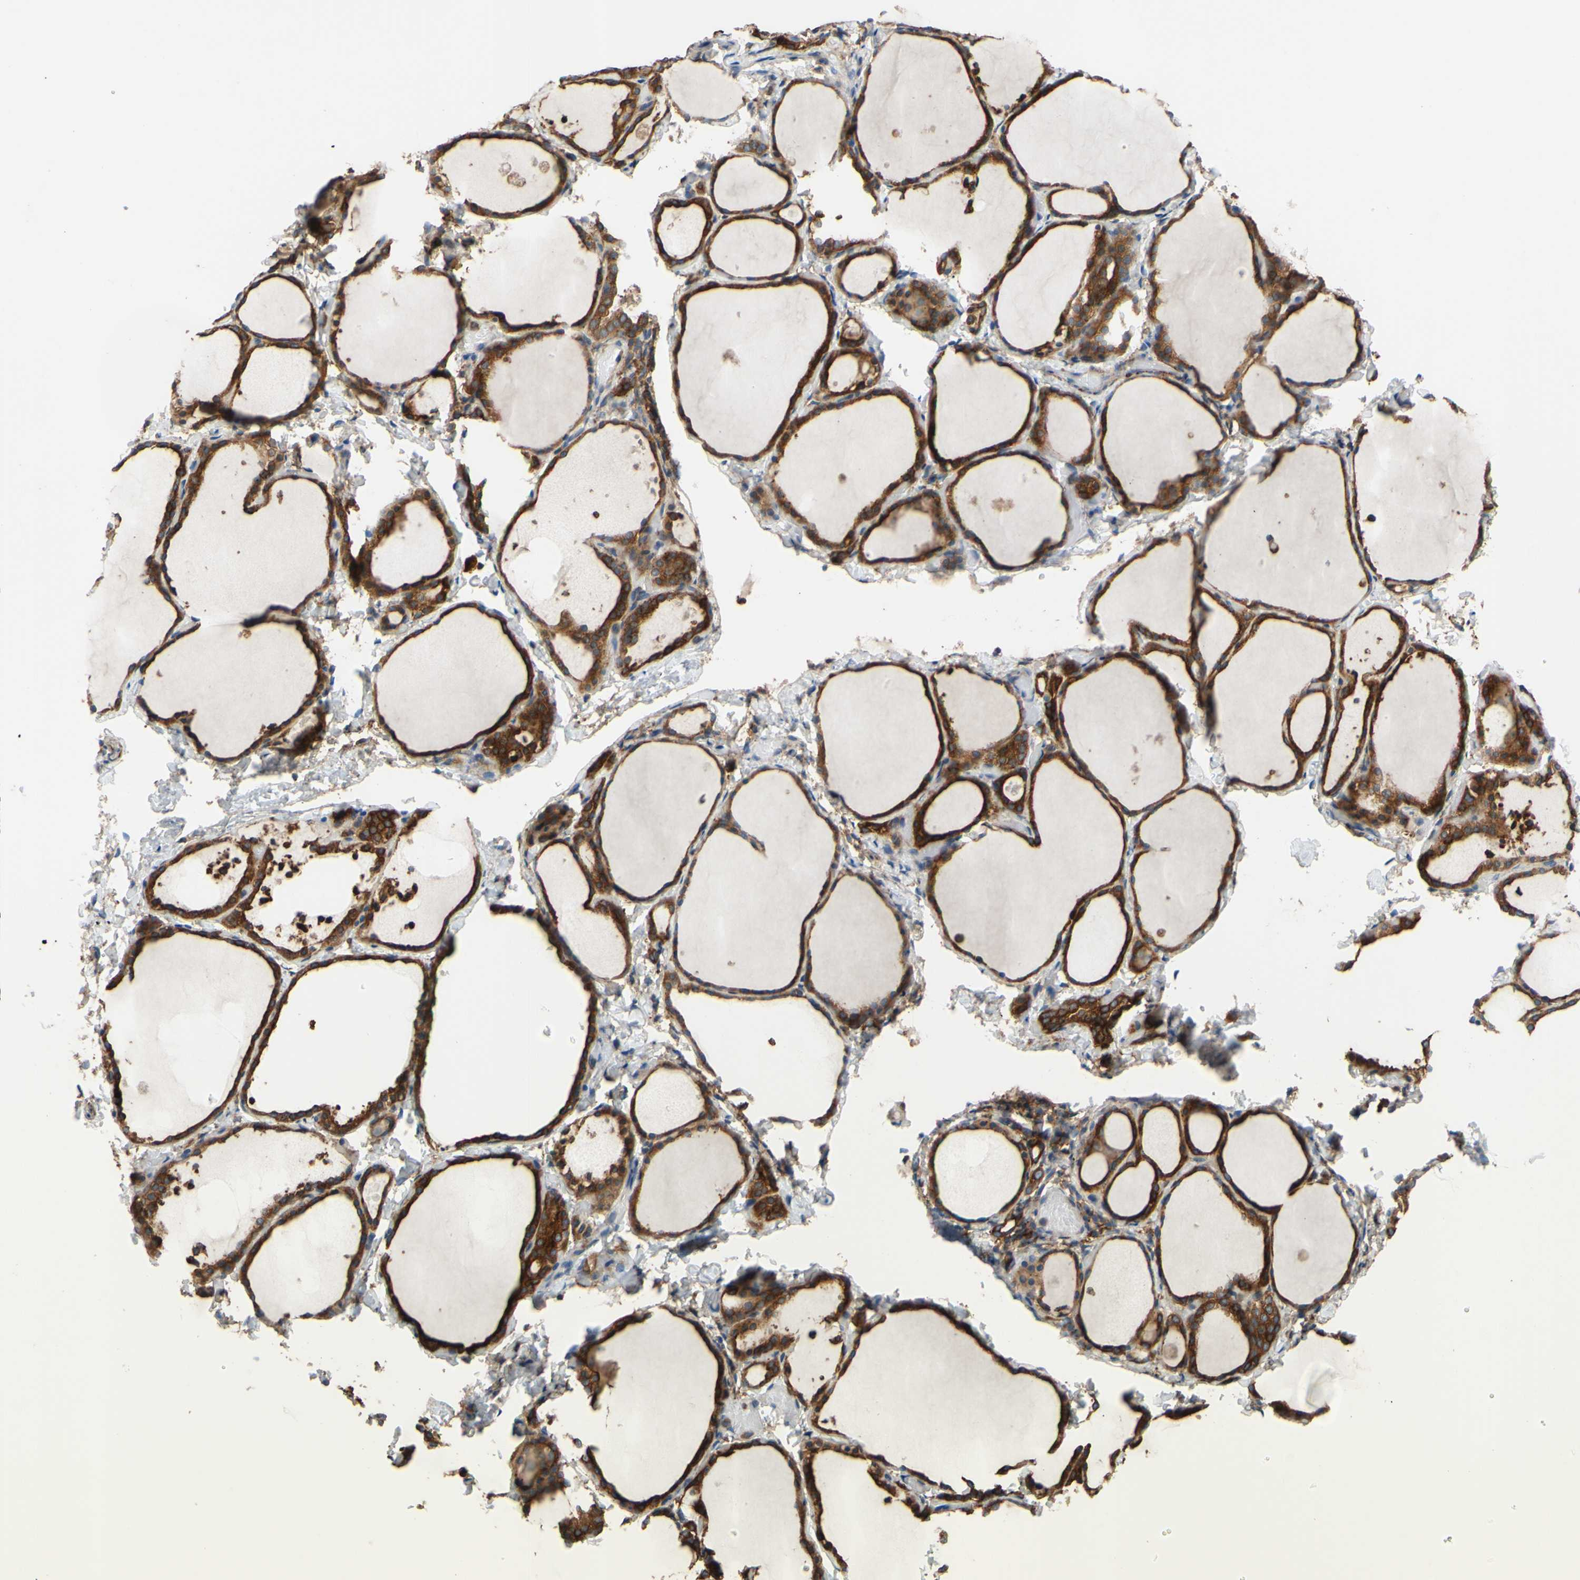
{"staining": {"intensity": "strong", "quantity": ">75%", "location": "cytoplasmic/membranous"}, "tissue": "thyroid gland", "cell_type": "Glandular cells", "image_type": "normal", "snomed": [{"axis": "morphology", "description": "Normal tissue, NOS"}, {"axis": "morphology", "description": "Papillary adenocarcinoma, NOS"}, {"axis": "topography", "description": "Thyroid gland"}], "caption": "Immunohistochemical staining of benign human thyroid gland exhibits strong cytoplasmic/membranous protein positivity in about >75% of glandular cells.", "gene": "POR", "patient": {"sex": "female", "age": 30}}